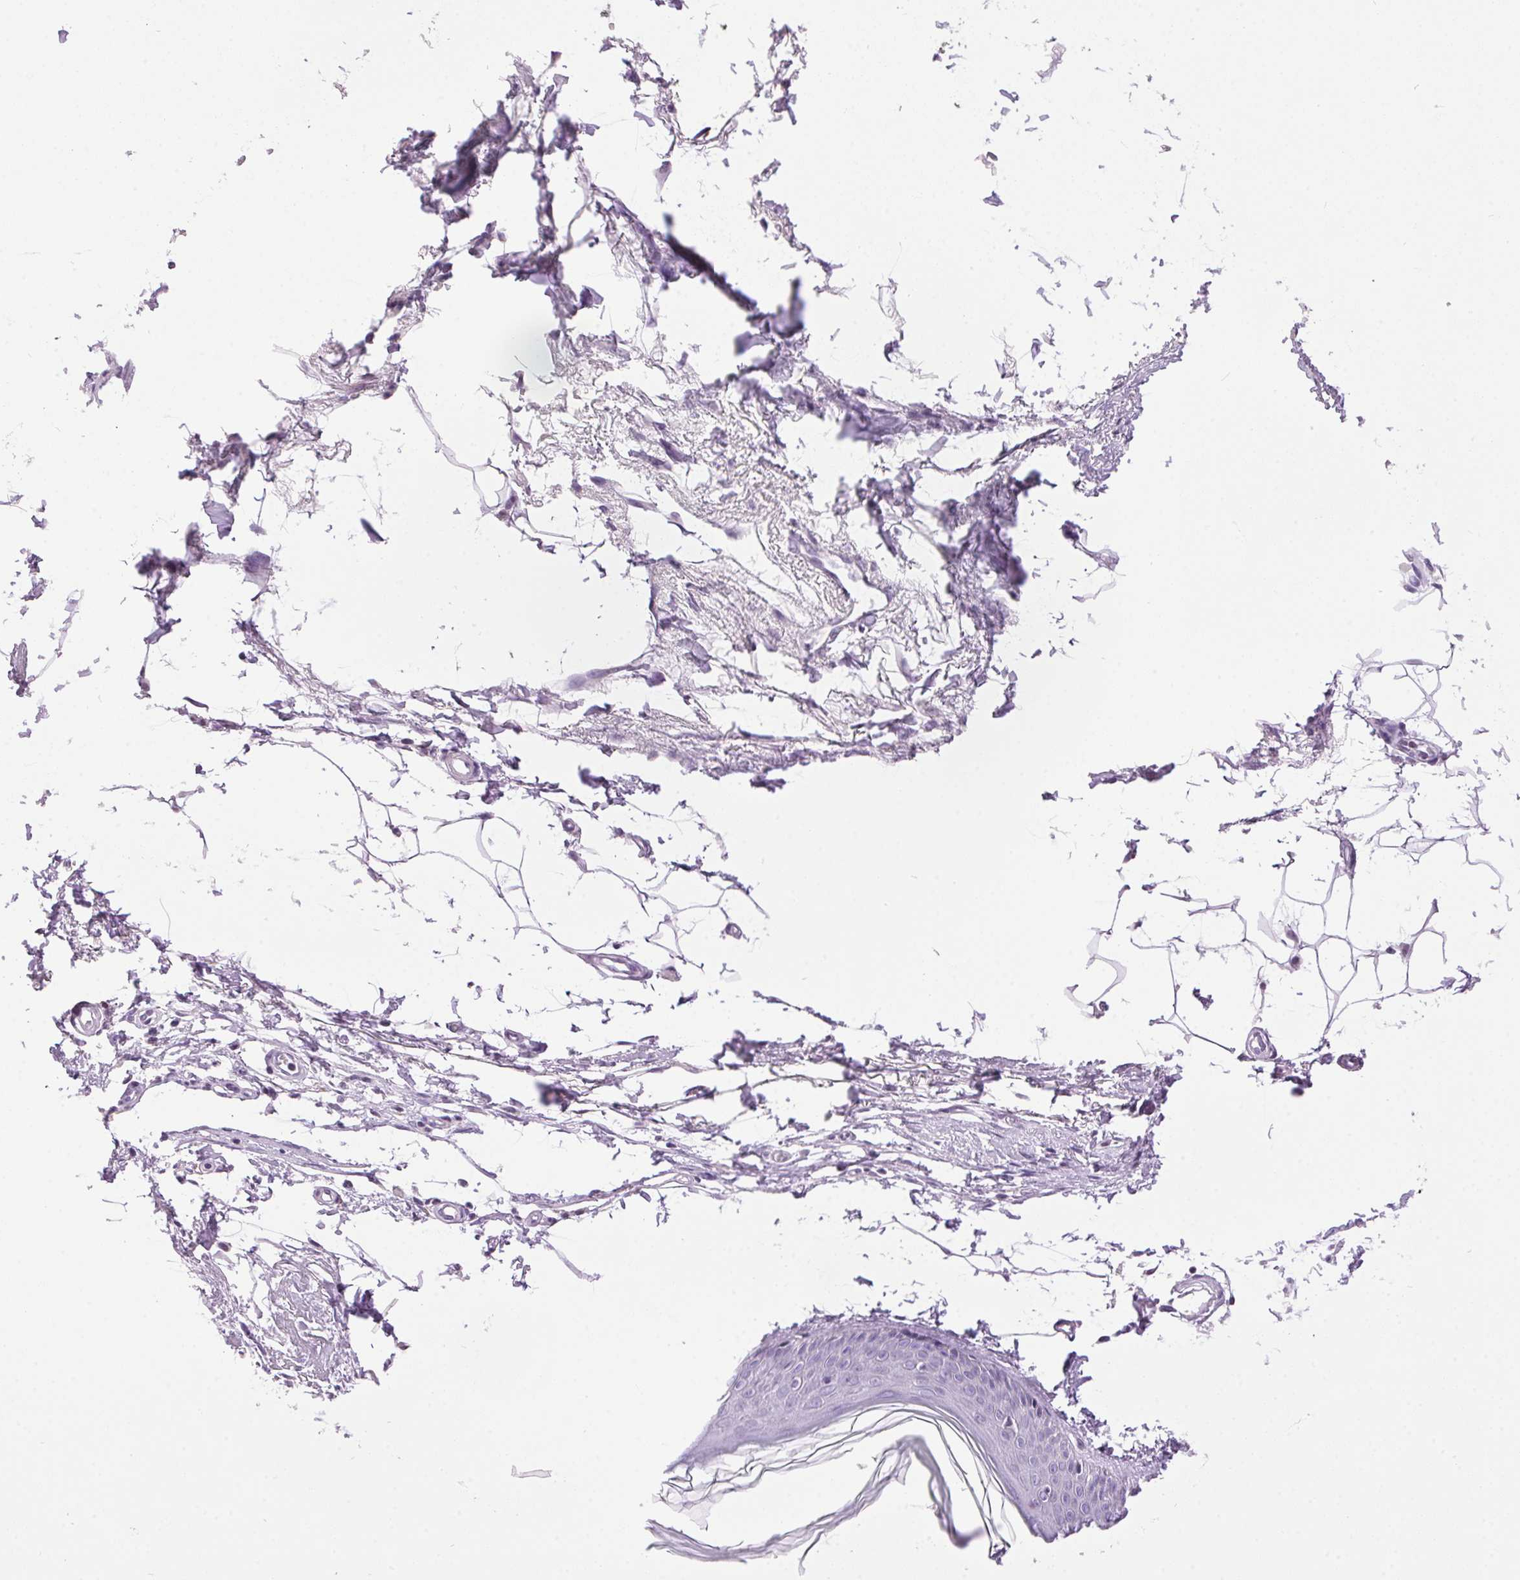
{"staining": {"intensity": "negative", "quantity": "none", "location": "none"}, "tissue": "skin", "cell_type": "Fibroblasts", "image_type": "normal", "snomed": [{"axis": "morphology", "description": "Normal tissue, NOS"}, {"axis": "topography", "description": "Skin"}], "caption": "Immunohistochemistry of unremarkable human skin exhibits no positivity in fibroblasts.", "gene": "TMEM88B", "patient": {"sex": "female", "age": 62}}